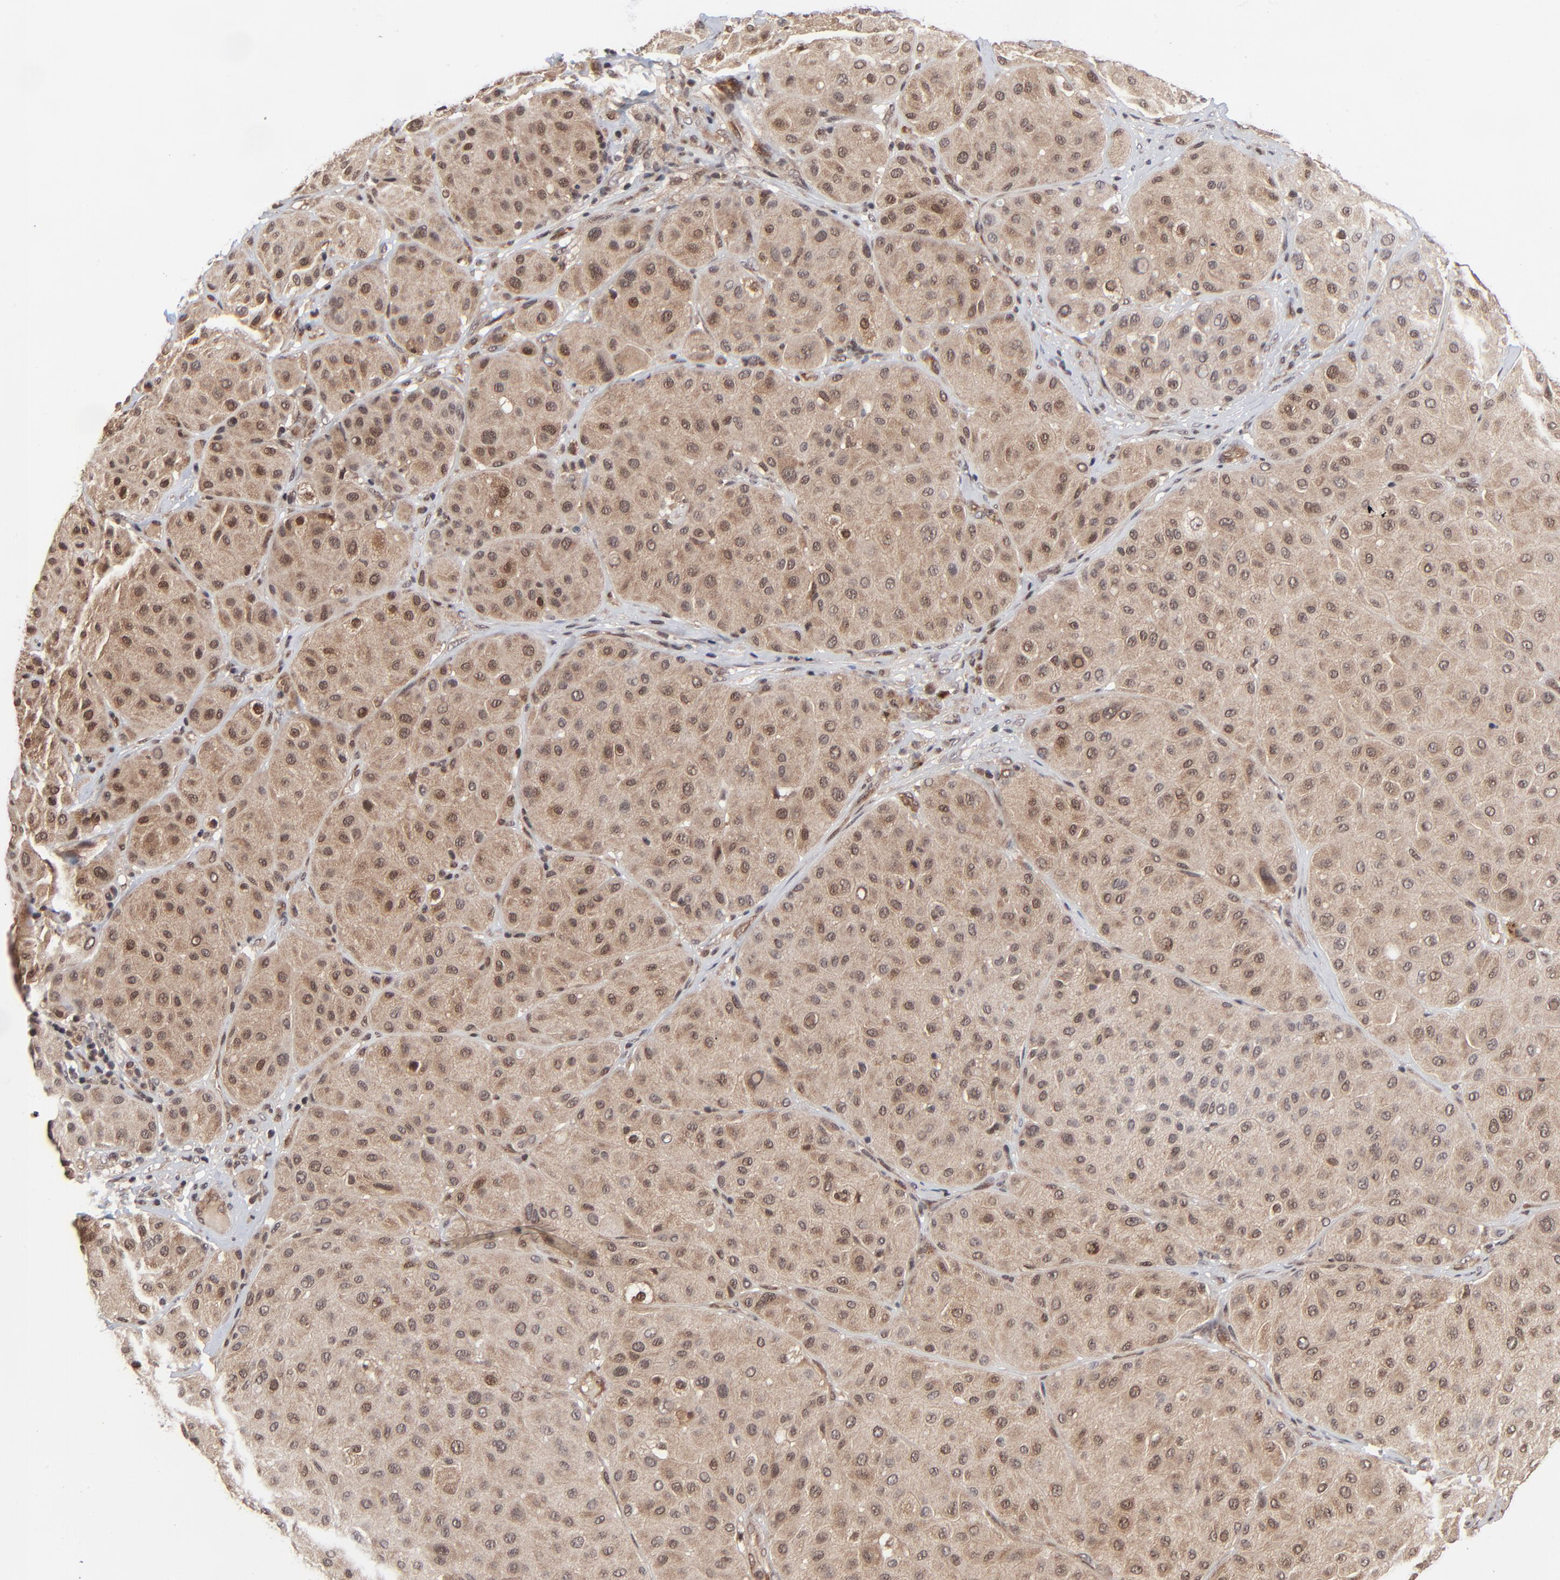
{"staining": {"intensity": "moderate", "quantity": ">75%", "location": "cytoplasmic/membranous,nuclear"}, "tissue": "melanoma", "cell_type": "Tumor cells", "image_type": "cancer", "snomed": [{"axis": "morphology", "description": "Normal tissue, NOS"}, {"axis": "morphology", "description": "Malignant melanoma, Metastatic site"}, {"axis": "topography", "description": "Skin"}], "caption": "Immunohistochemical staining of human melanoma shows medium levels of moderate cytoplasmic/membranous and nuclear protein expression in about >75% of tumor cells.", "gene": "CASP10", "patient": {"sex": "male", "age": 41}}